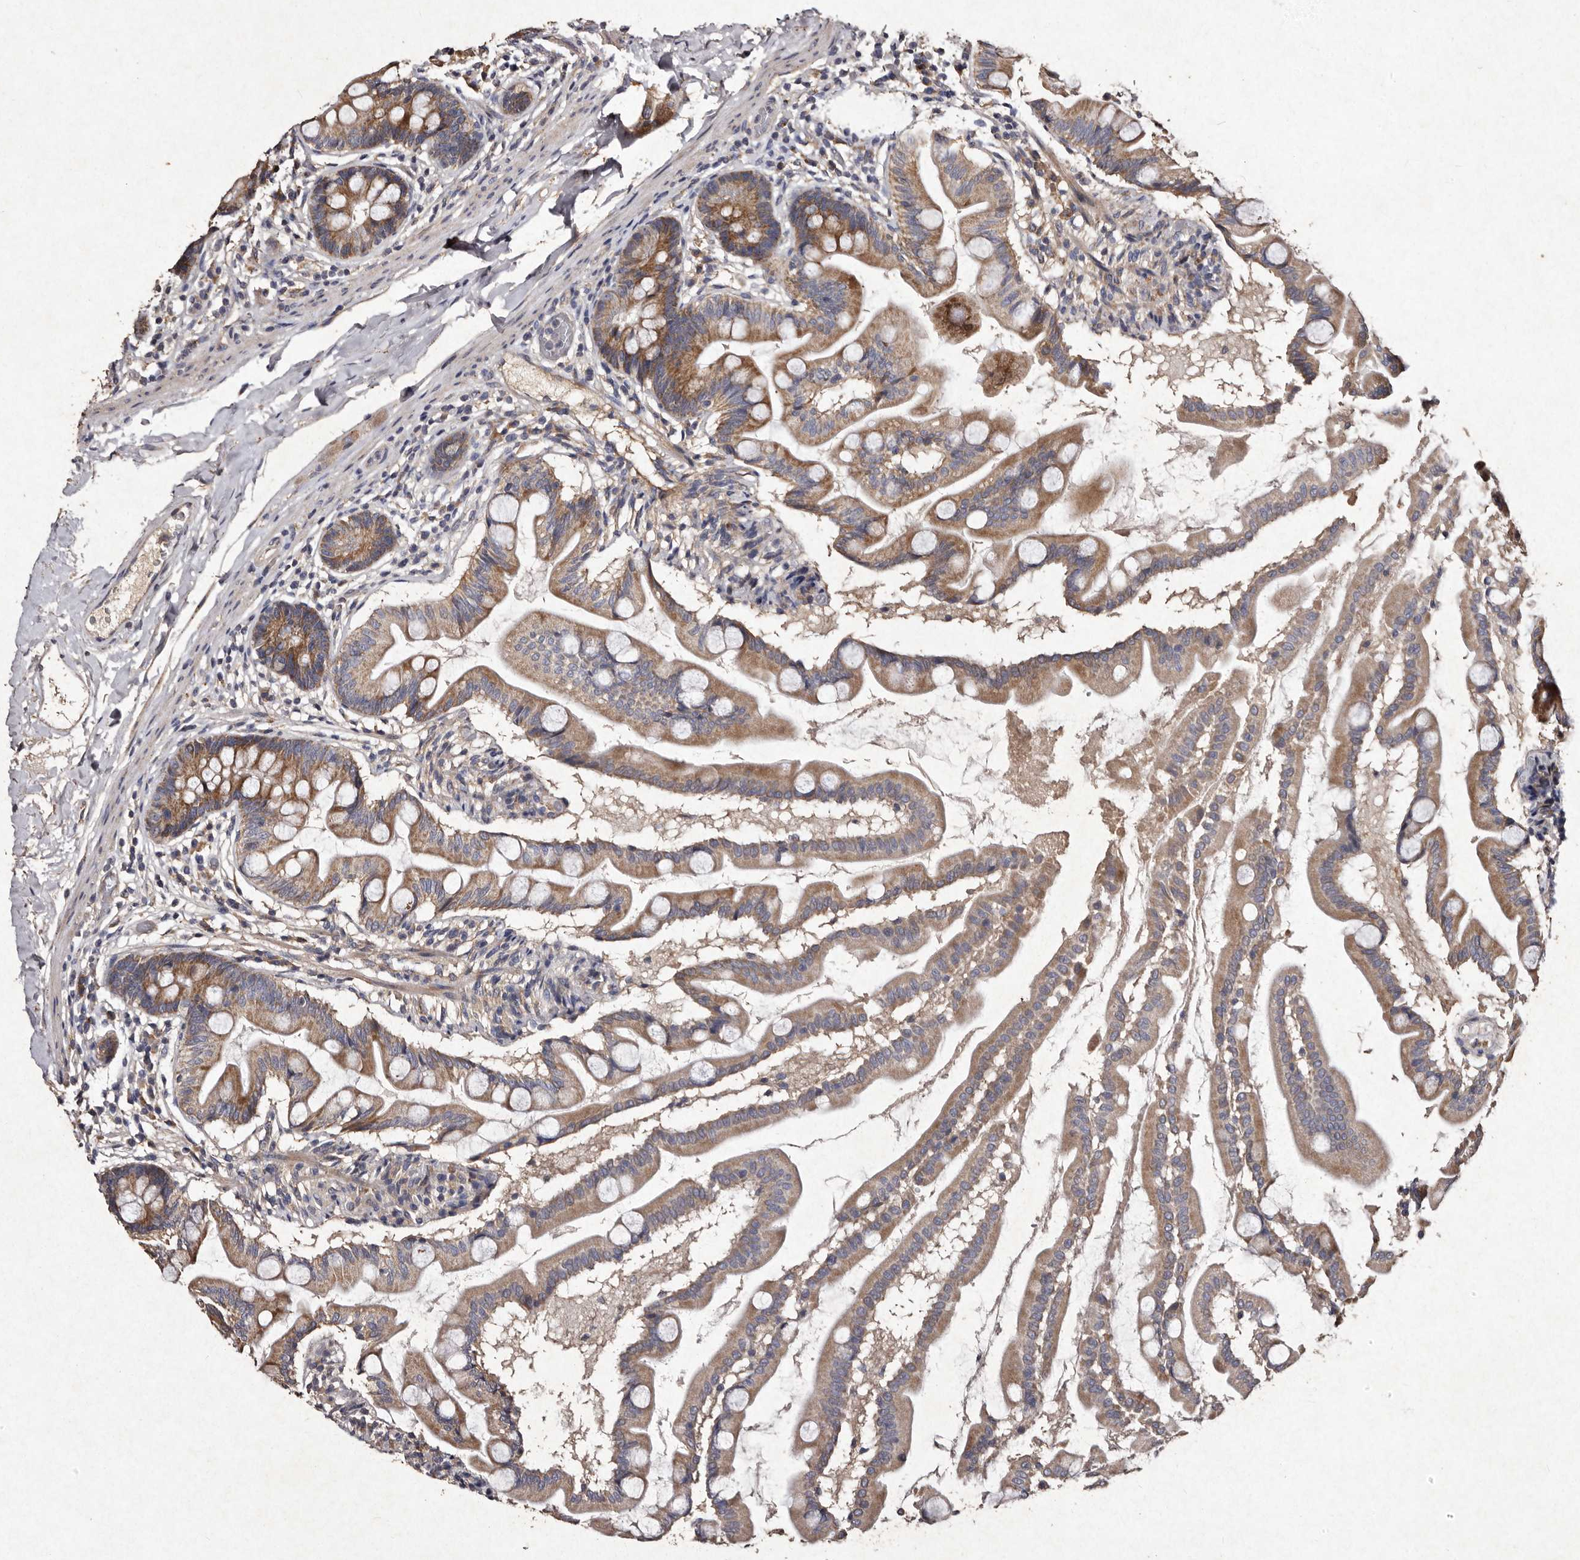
{"staining": {"intensity": "moderate", "quantity": ">75%", "location": "cytoplasmic/membranous"}, "tissue": "small intestine", "cell_type": "Glandular cells", "image_type": "normal", "snomed": [{"axis": "morphology", "description": "Normal tissue, NOS"}, {"axis": "topography", "description": "Small intestine"}], "caption": "Immunohistochemical staining of benign human small intestine exhibits medium levels of moderate cytoplasmic/membranous staining in approximately >75% of glandular cells.", "gene": "TFB1M", "patient": {"sex": "female", "age": 56}}